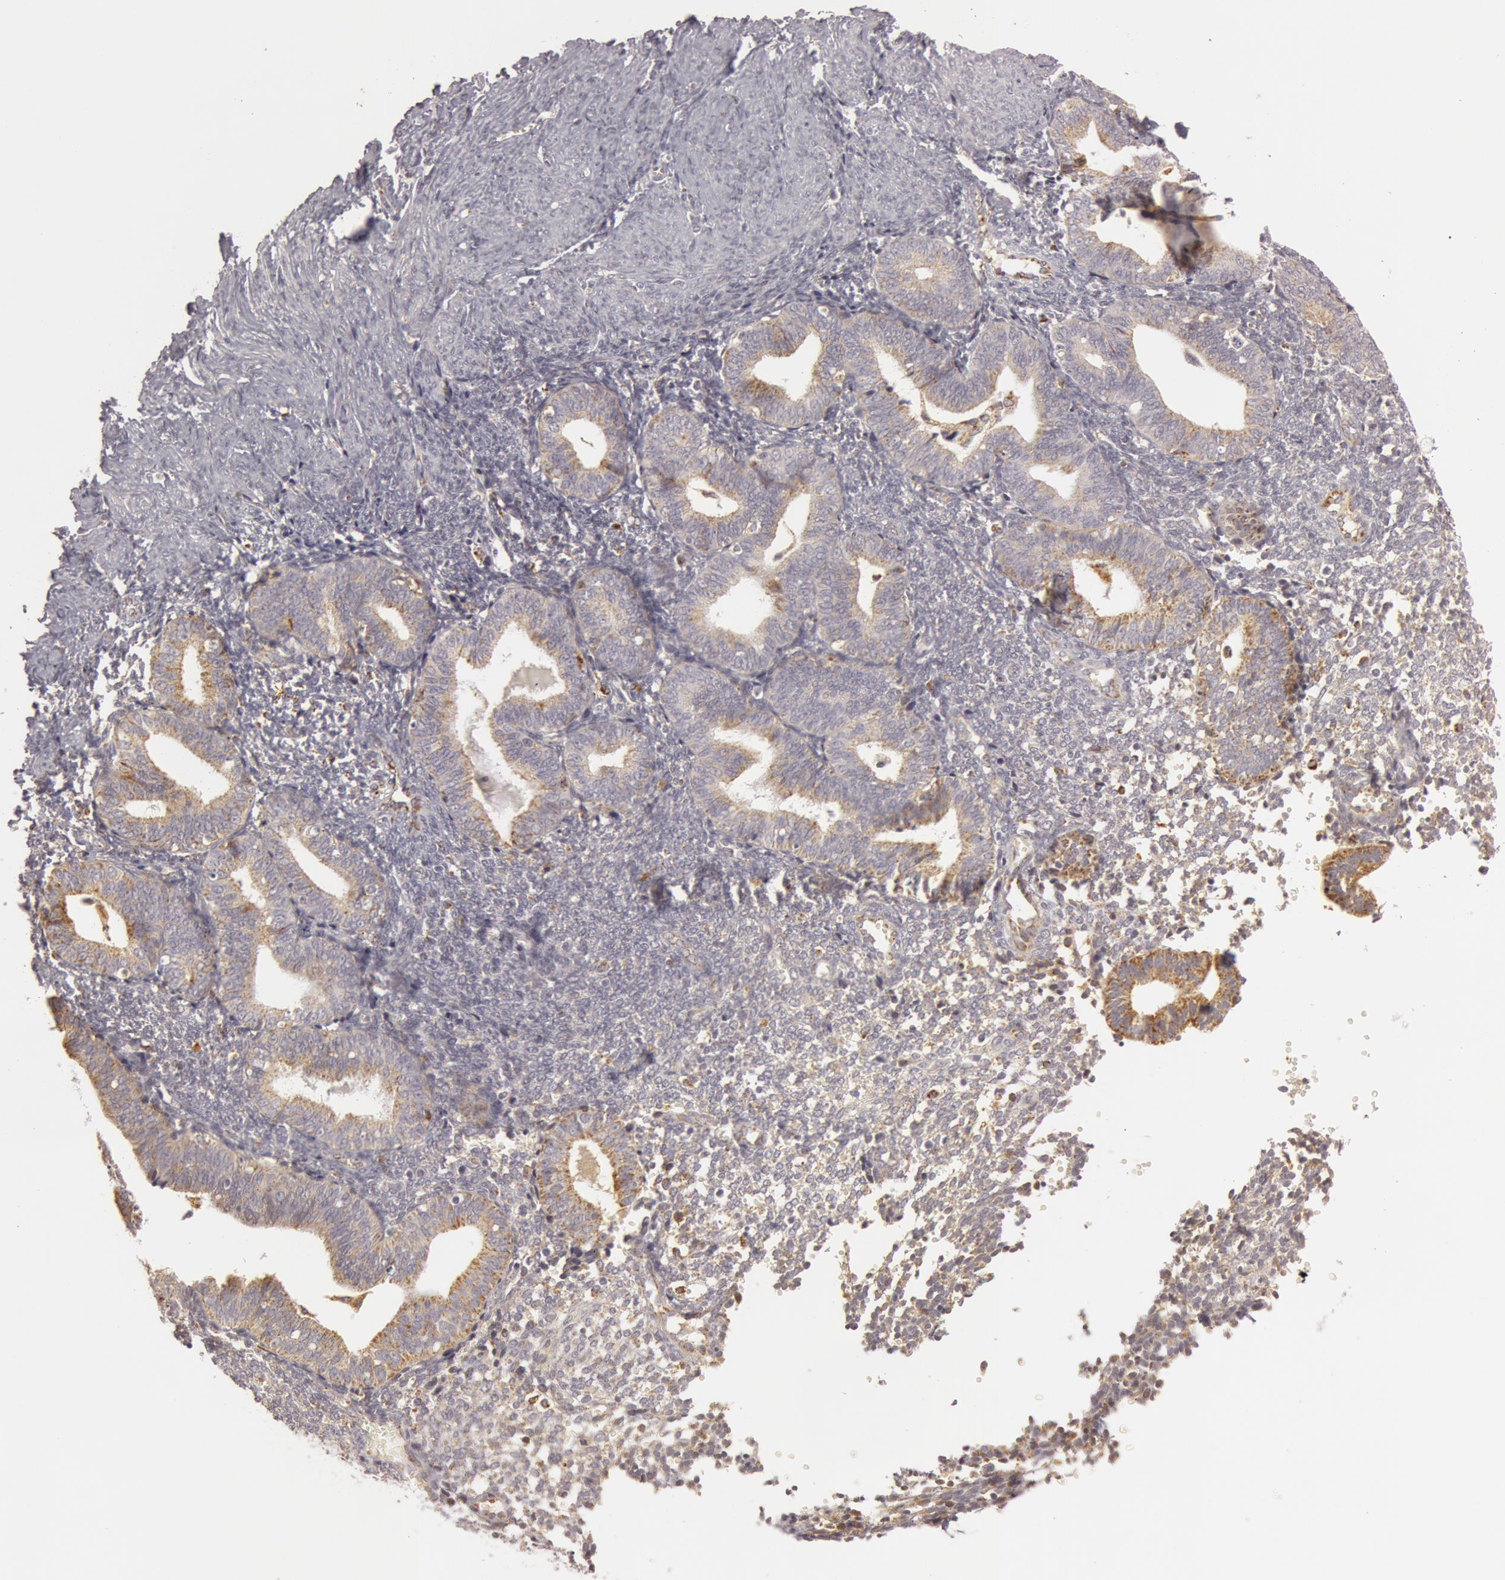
{"staining": {"intensity": "negative", "quantity": "none", "location": "none"}, "tissue": "endometrium", "cell_type": "Cells in endometrial stroma", "image_type": "normal", "snomed": [{"axis": "morphology", "description": "Normal tissue, NOS"}, {"axis": "topography", "description": "Endometrium"}], "caption": "High magnification brightfield microscopy of unremarkable endometrium stained with DAB (3,3'-diaminobenzidine) (brown) and counterstained with hematoxylin (blue): cells in endometrial stroma show no significant staining.", "gene": "C7", "patient": {"sex": "female", "age": 61}}